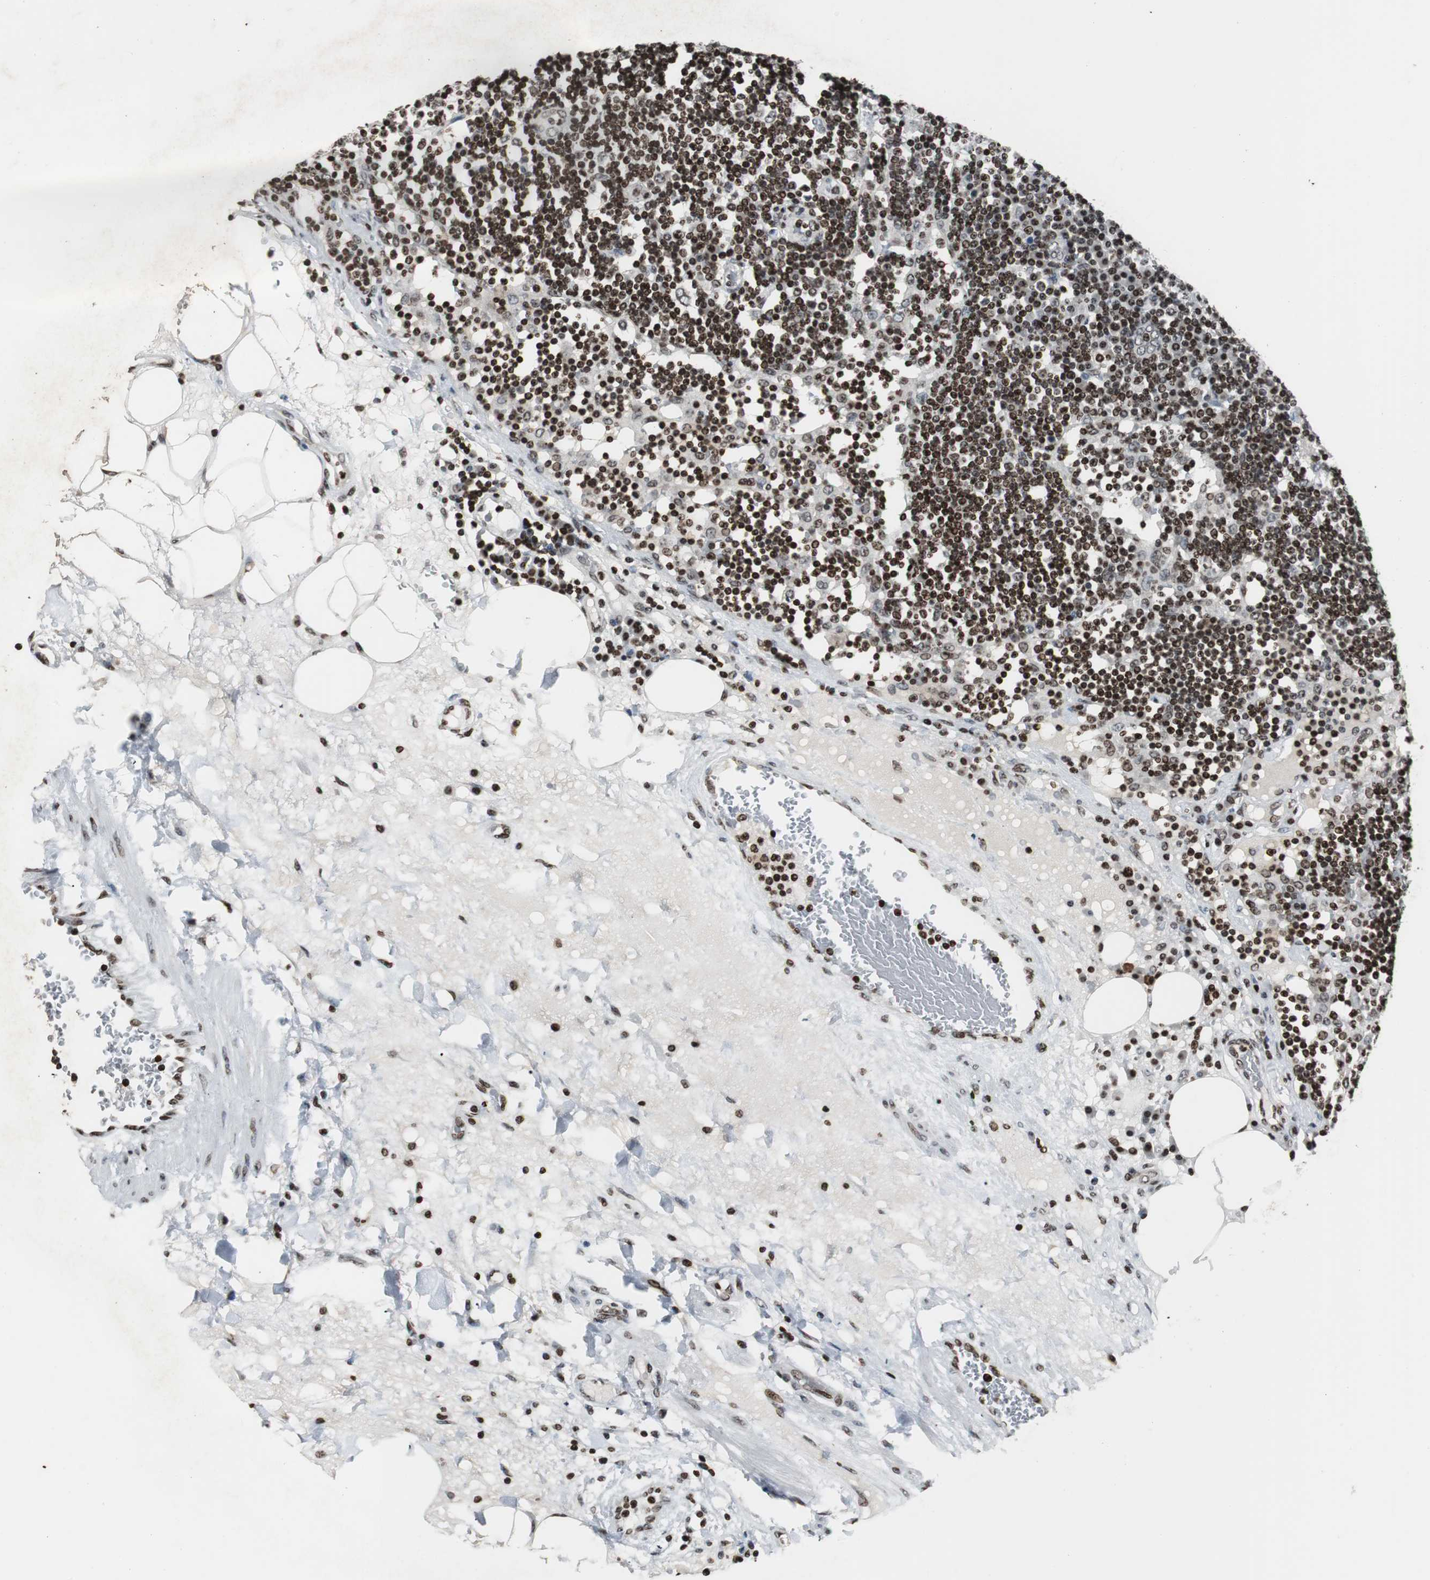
{"staining": {"intensity": "strong", "quantity": ">75%", "location": "nuclear"}, "tissue": "lymph node", "cell_type": "Germinal center cells", "image_type": "normal", "snomed": [{"axis": "morphology", "description": "Normal tissue, NOS"}, {"axis": "morphology", "description": "Squamous cell carcinoma, metastatic, NOS"}, {"axis": "topography", "description": "Lymph node"}], "caption": "Protein staining of unremarkable lymph node shows strong nuclear positivity in approximately >75% of germinal center cells.", "gene": "PAXIP1", "patient": {"sex": "female", "age": 53}}